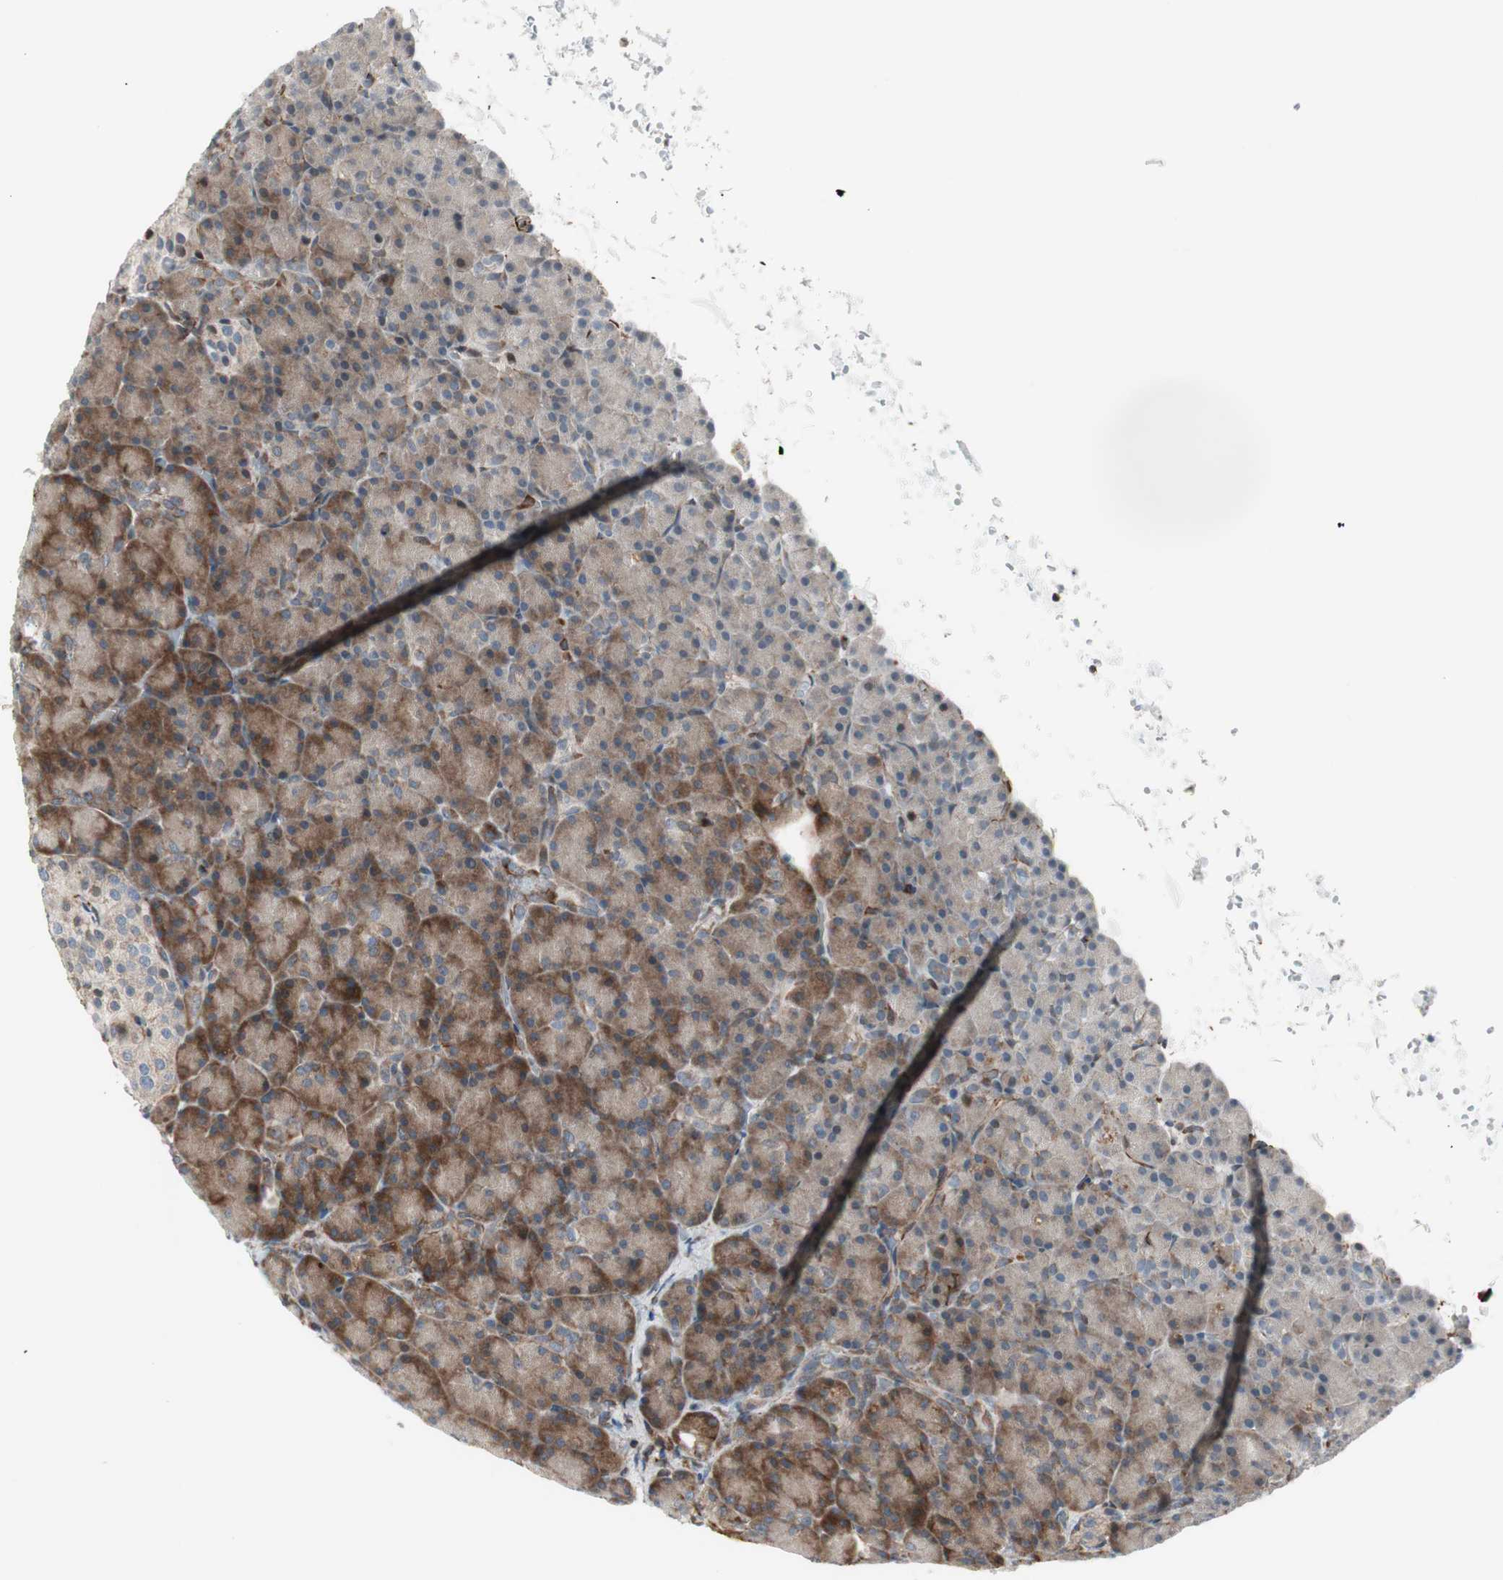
{"staining": {"intensity": "moderate", "quantity": "25%-75%", "location": "cytoplasmic/membranous"}, "tissue": "pancreas", "cell_type": "Exocrine glandular cells", "image_type": "normal", "snomed": [{"axis": "morphology", "description": "Normal tissue, NOS"}, {"axis": "topography", "description": "Pancreas"}], "caption": "Immunohistochemistry (IHC) micrograph of normal pancreas: human pancreas stained using IHC shows medium levels of moderate protein expression localized specifically in the cytoplasmic/membranous of exocrine glandular cells, appearing as a cytoplasmic/membranous brown color.", "gene": "MAD2L2", "patient": {"sex": "female", "age": 43}}